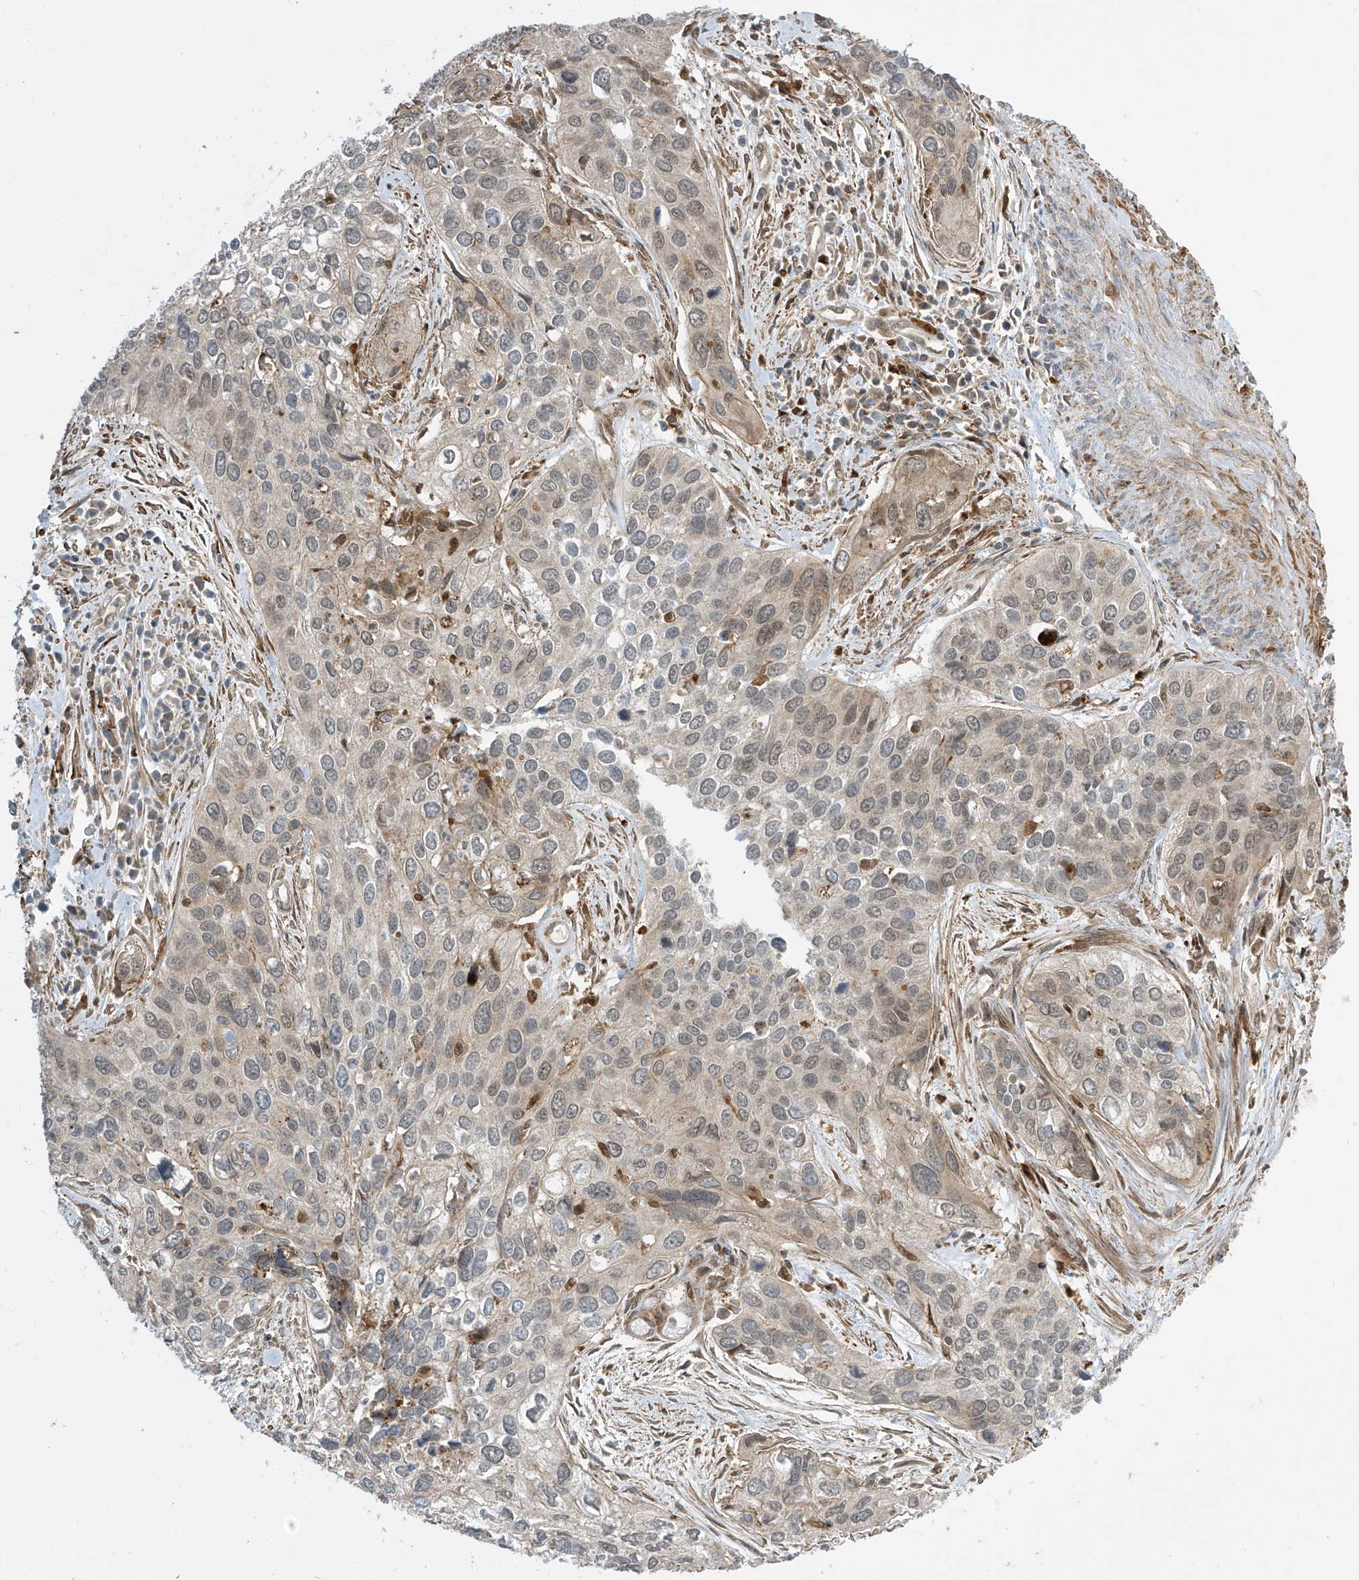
{"staining": {"intensity": "weak", "quantity": "25%-75%", "location": "cytoplasmic/membranous,nuclear"}, "tissue": "cervical cancer", "cell_type": "Tumor cells", "image_type": "cancer", "snomed": [{"axis": "morphology", "description": "Squamous cell carcinoma, NOS"}, {"axis": "topography", "description": "Cervix"}], "caption": "Weak cytoplasmic/membranous and nuclear expression is identified in approximately 25%-75% of tumor cells in cervical squamous cell carcinoma.", "gene": "ATAD2B", "patient": {"sex": "female", "age": 55}}